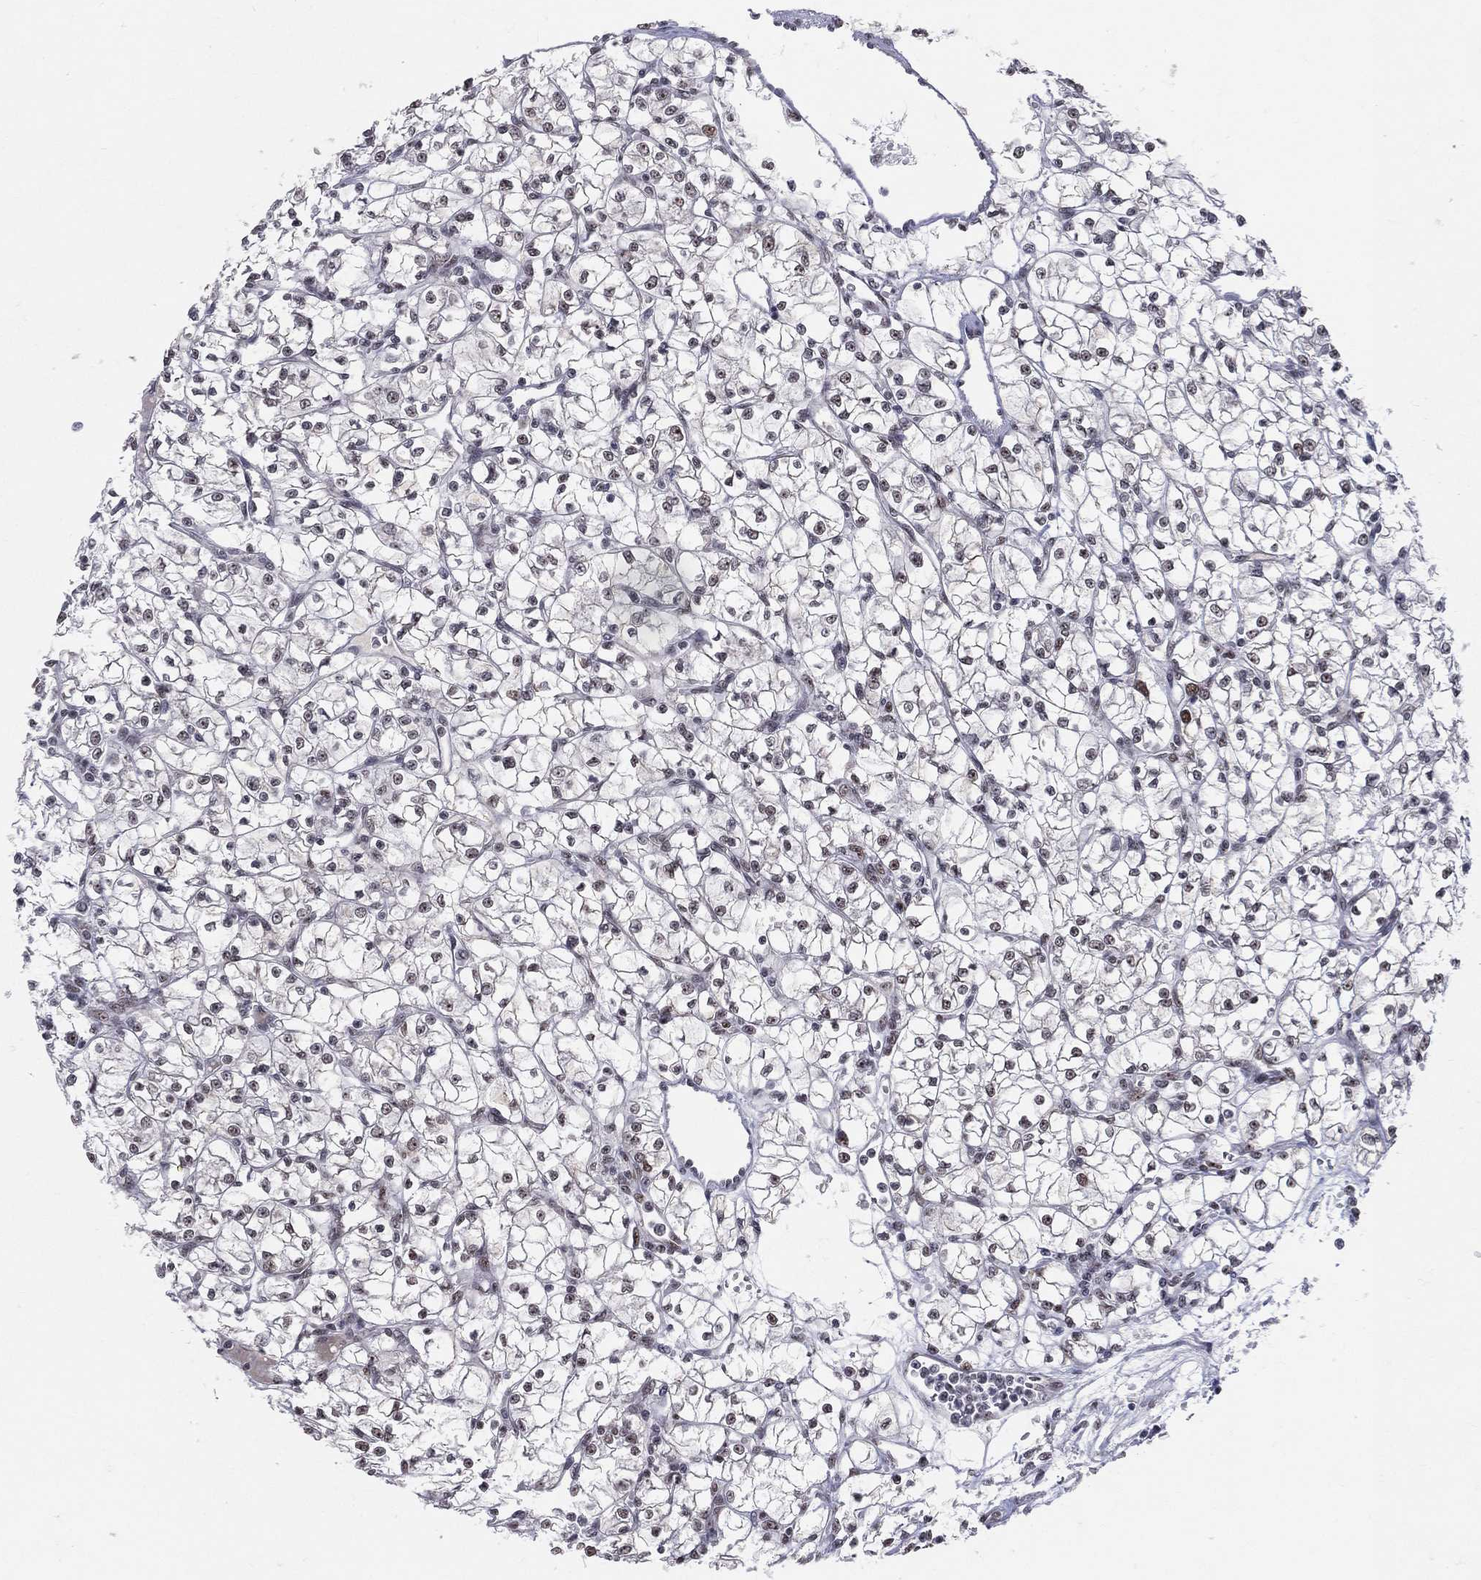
{"staining": {"intensity": "negative", "quantity": "none", "location": "none"}, "tissue": "renal cancer", "cell_type": "Tumor cells", "image_type": "cancer", "snomed": [{"axis": "morphology", "description": "Adenocarcinoma, NOS"}, {"axis": "topography", "description": "Kidney"}], "caption": "Histopathology image shows no protein positivity in tumor cells of adenocarcinoma (renal) tissue. (DAB immunohistochemistry with hematoxylin counter stain).", "gene": "CDK7", "patient": {"sex": "female", "age": 64}}